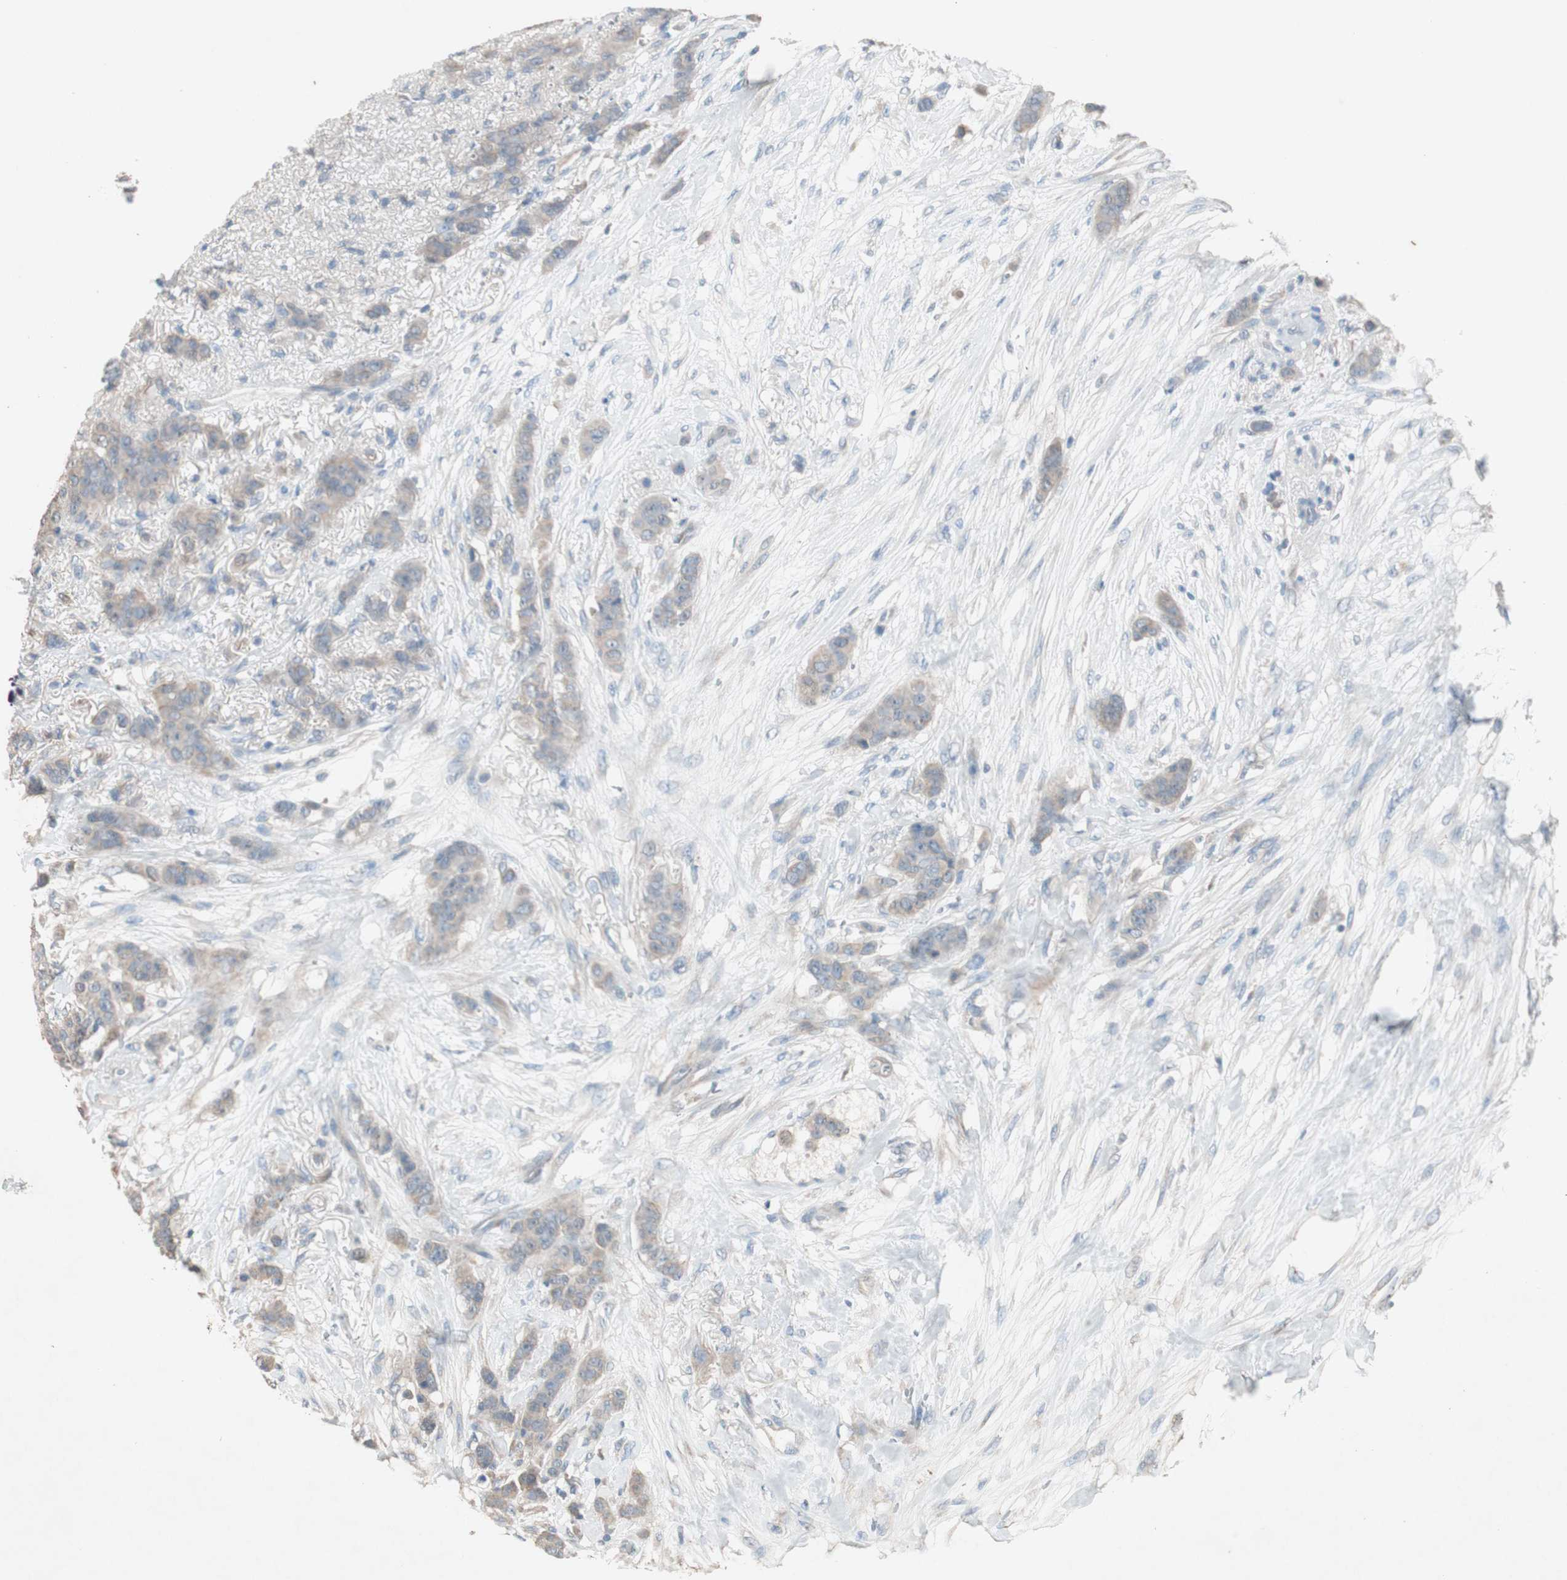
{"staining": {"intensity": "weak", "quantity": ">75%", "location": "cytoplasmic/membranous"}, "tissue": "breast cancer", "cell_type": "Tumor cells", "image_type": "cancer", "snomed": [{"axis": "morphology", "description": "Duct carcinoma"}, {"axis": "topography", "description": "Breast"}], "caption": "A high-resolution image shows immunohistochemistry (IHC) staining of breast cancer (infiltrating ductal carcinoma), which demonstrates weak cytoplasmic/membranous staining in approximately >75% of tumor cells. The staining was performed using DAB, with brown indicating positive protein expression. Nuclei are stained blue with hematoxylin.", "gene": "KHK", "patient": {"sex": "female", "age": 40}}